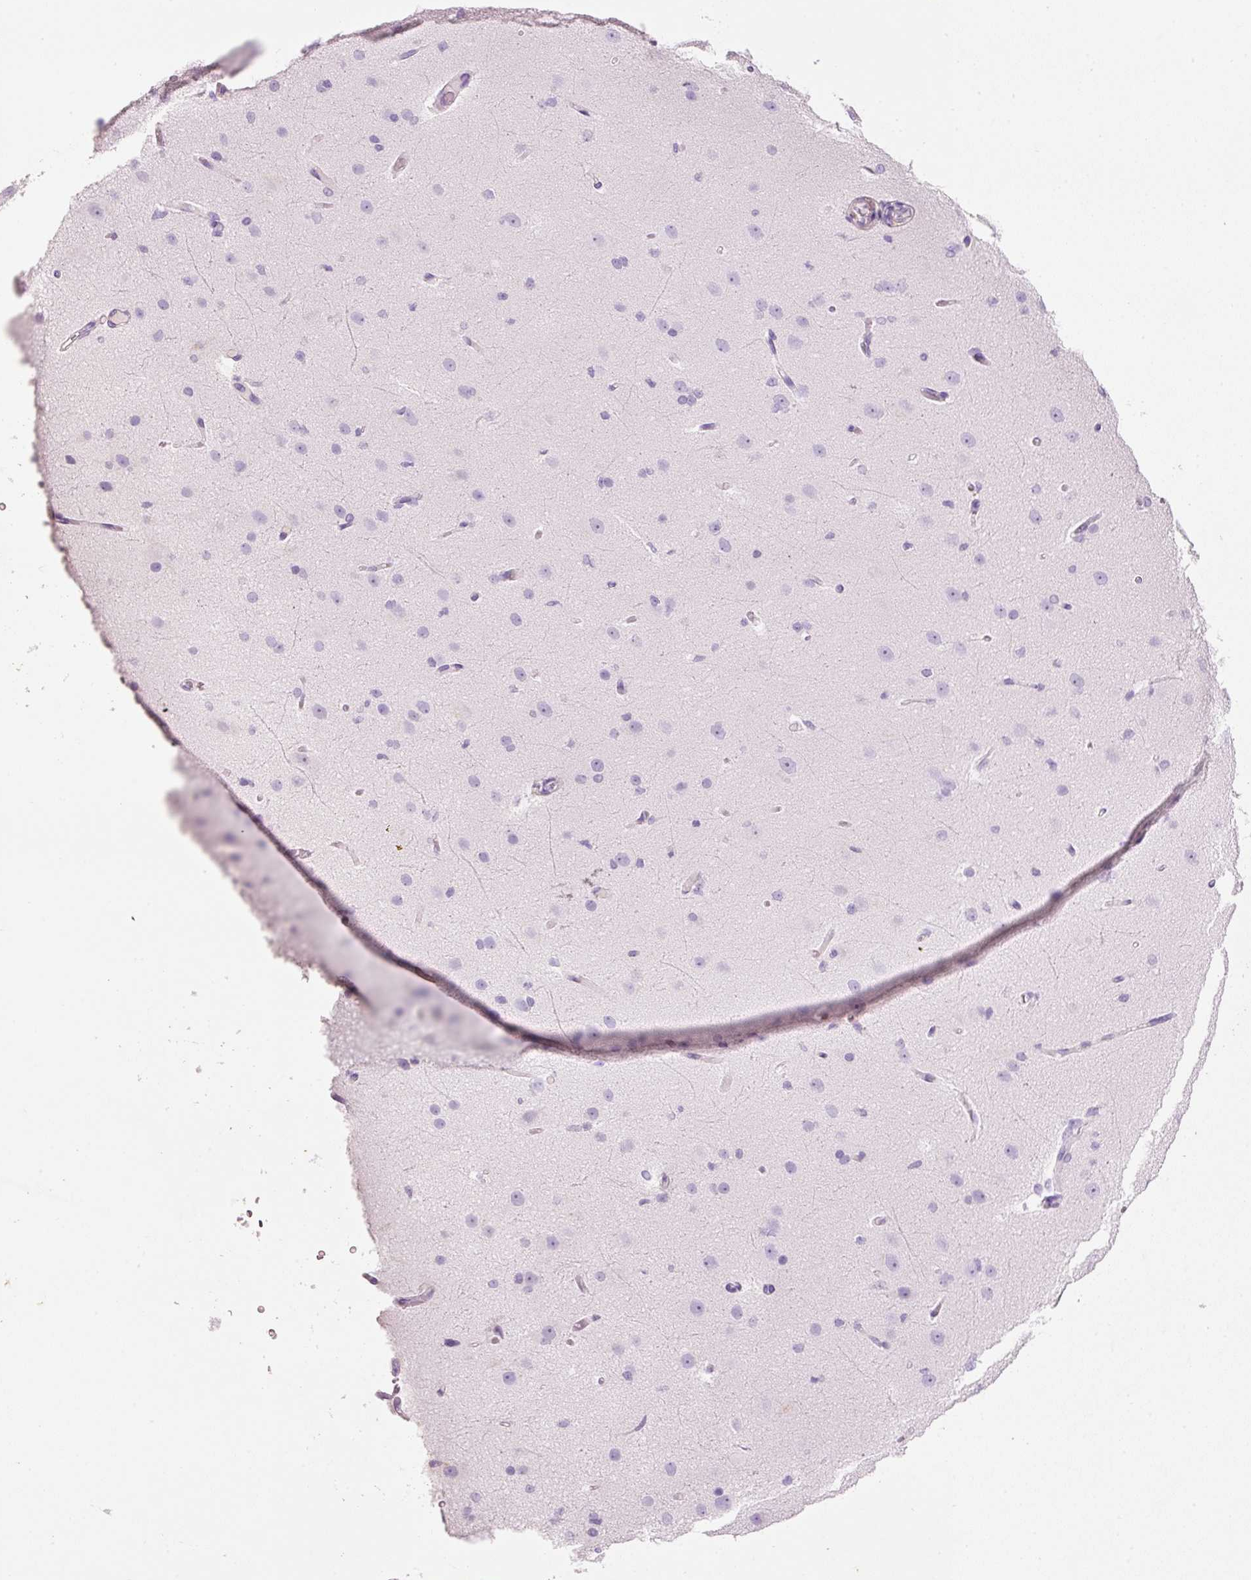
{"staining": {"intensity": "negative", "quantity": "none", "location": "none"}, "tissue": "cerebral cortex", "cell_type": "Endothelial cells", "image_type": "normal", "snomed": [{"axis": "morphology", "description": "Normal tissue, NOS"}, {"axis": "morphology", "description": "Inflammation, NOS"}, {"axis": "topography", "description": "Cerebral cortex"}], "caption": "Benign cerebral cortex was stained to show a protein in brown. There is no significant positivity in endothelial cells.", "gene": "MFAP4", "patient": {"sex": "male", "age": 6}}